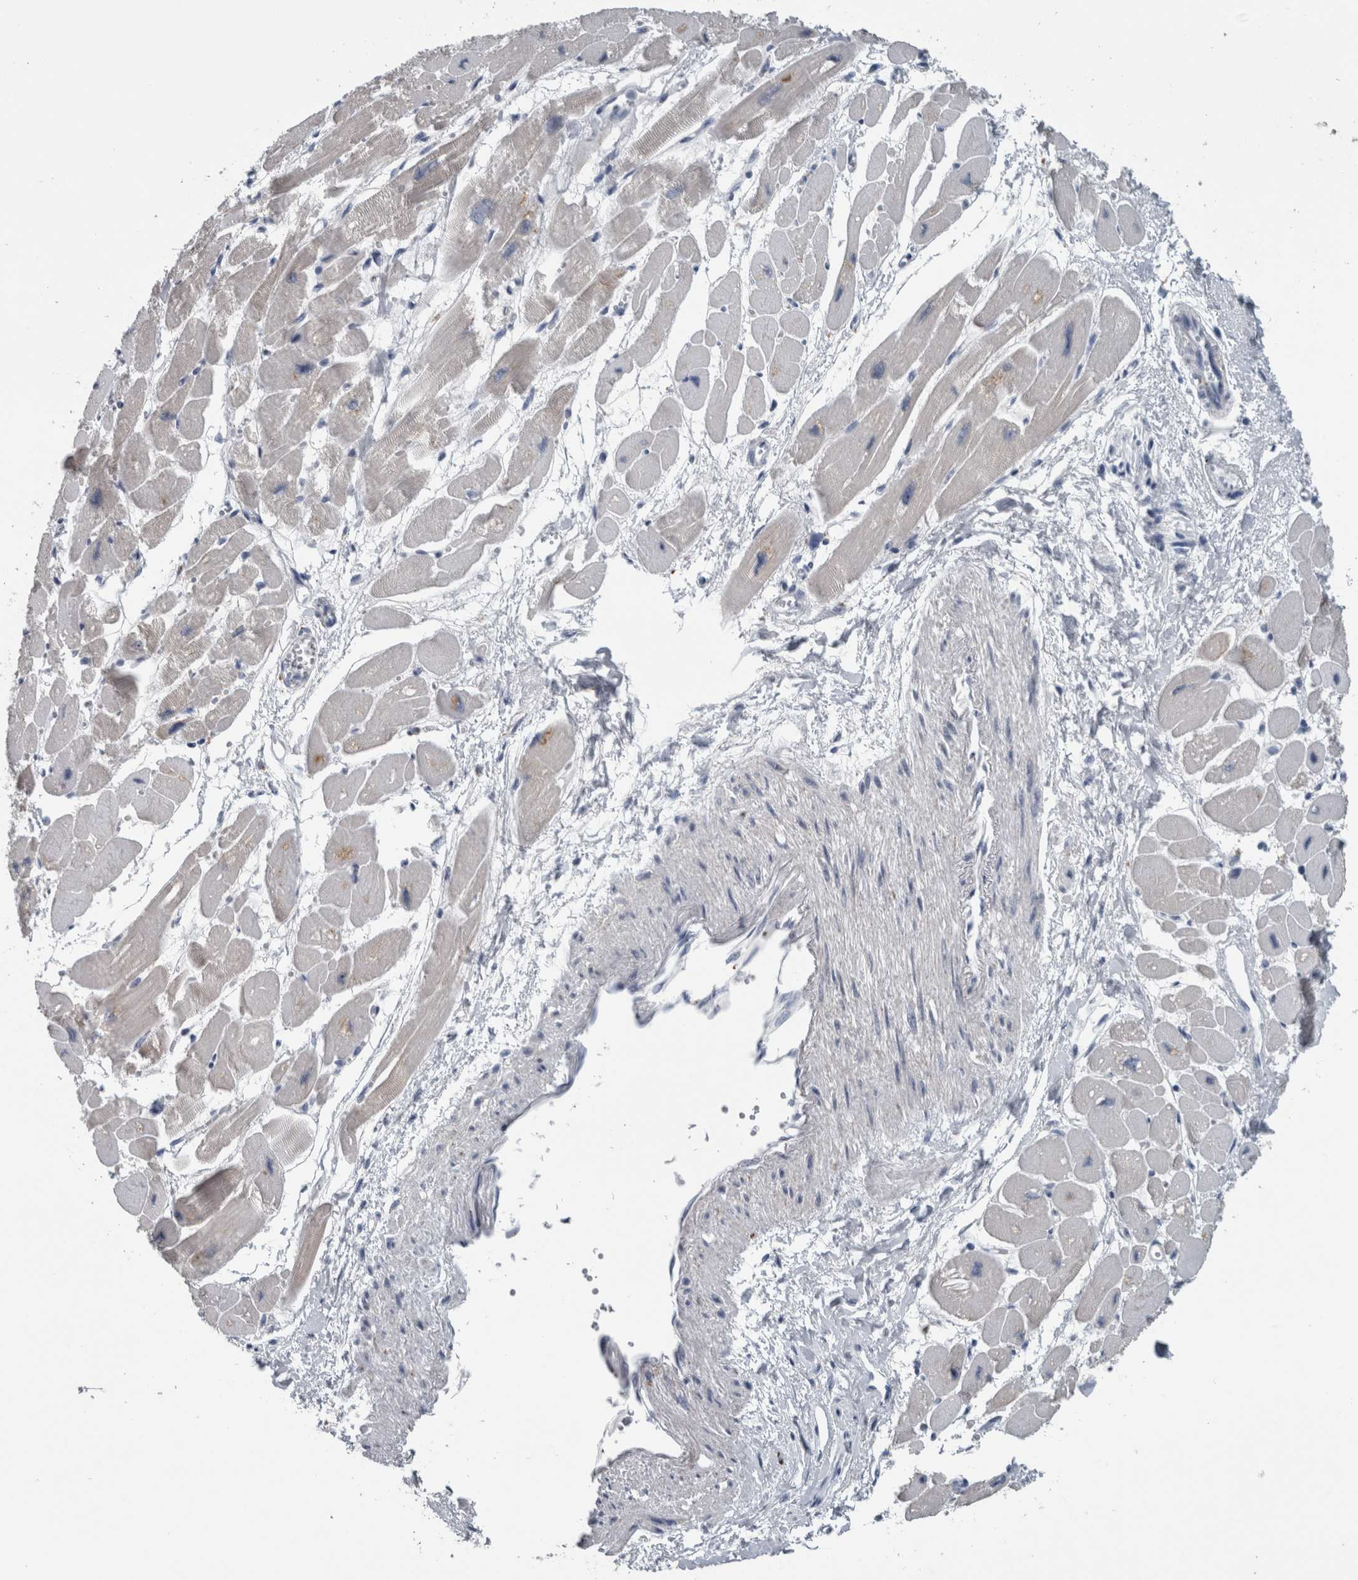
{"staining": {"intensity": "weak", "quantity": "25%-75%", "location": "nuclear"}, "tissue": "heart muscle", "cell_type": "Cardiomyocytes", "image_type": "normal", "snomed": [{"axis": "morphology", "description": "Normal tissue, NOS"}, {"axis": "topography", "description": "Heart"}], "caption": "Heart muscle stained with DAB immunohistochemistry (IHC) reveals low levels of weak nuclear positivity in approximately 25%-75% of cardiomyocytes.", "gene": "UTP6", "patient": {"sex": "female", "age": 54}}